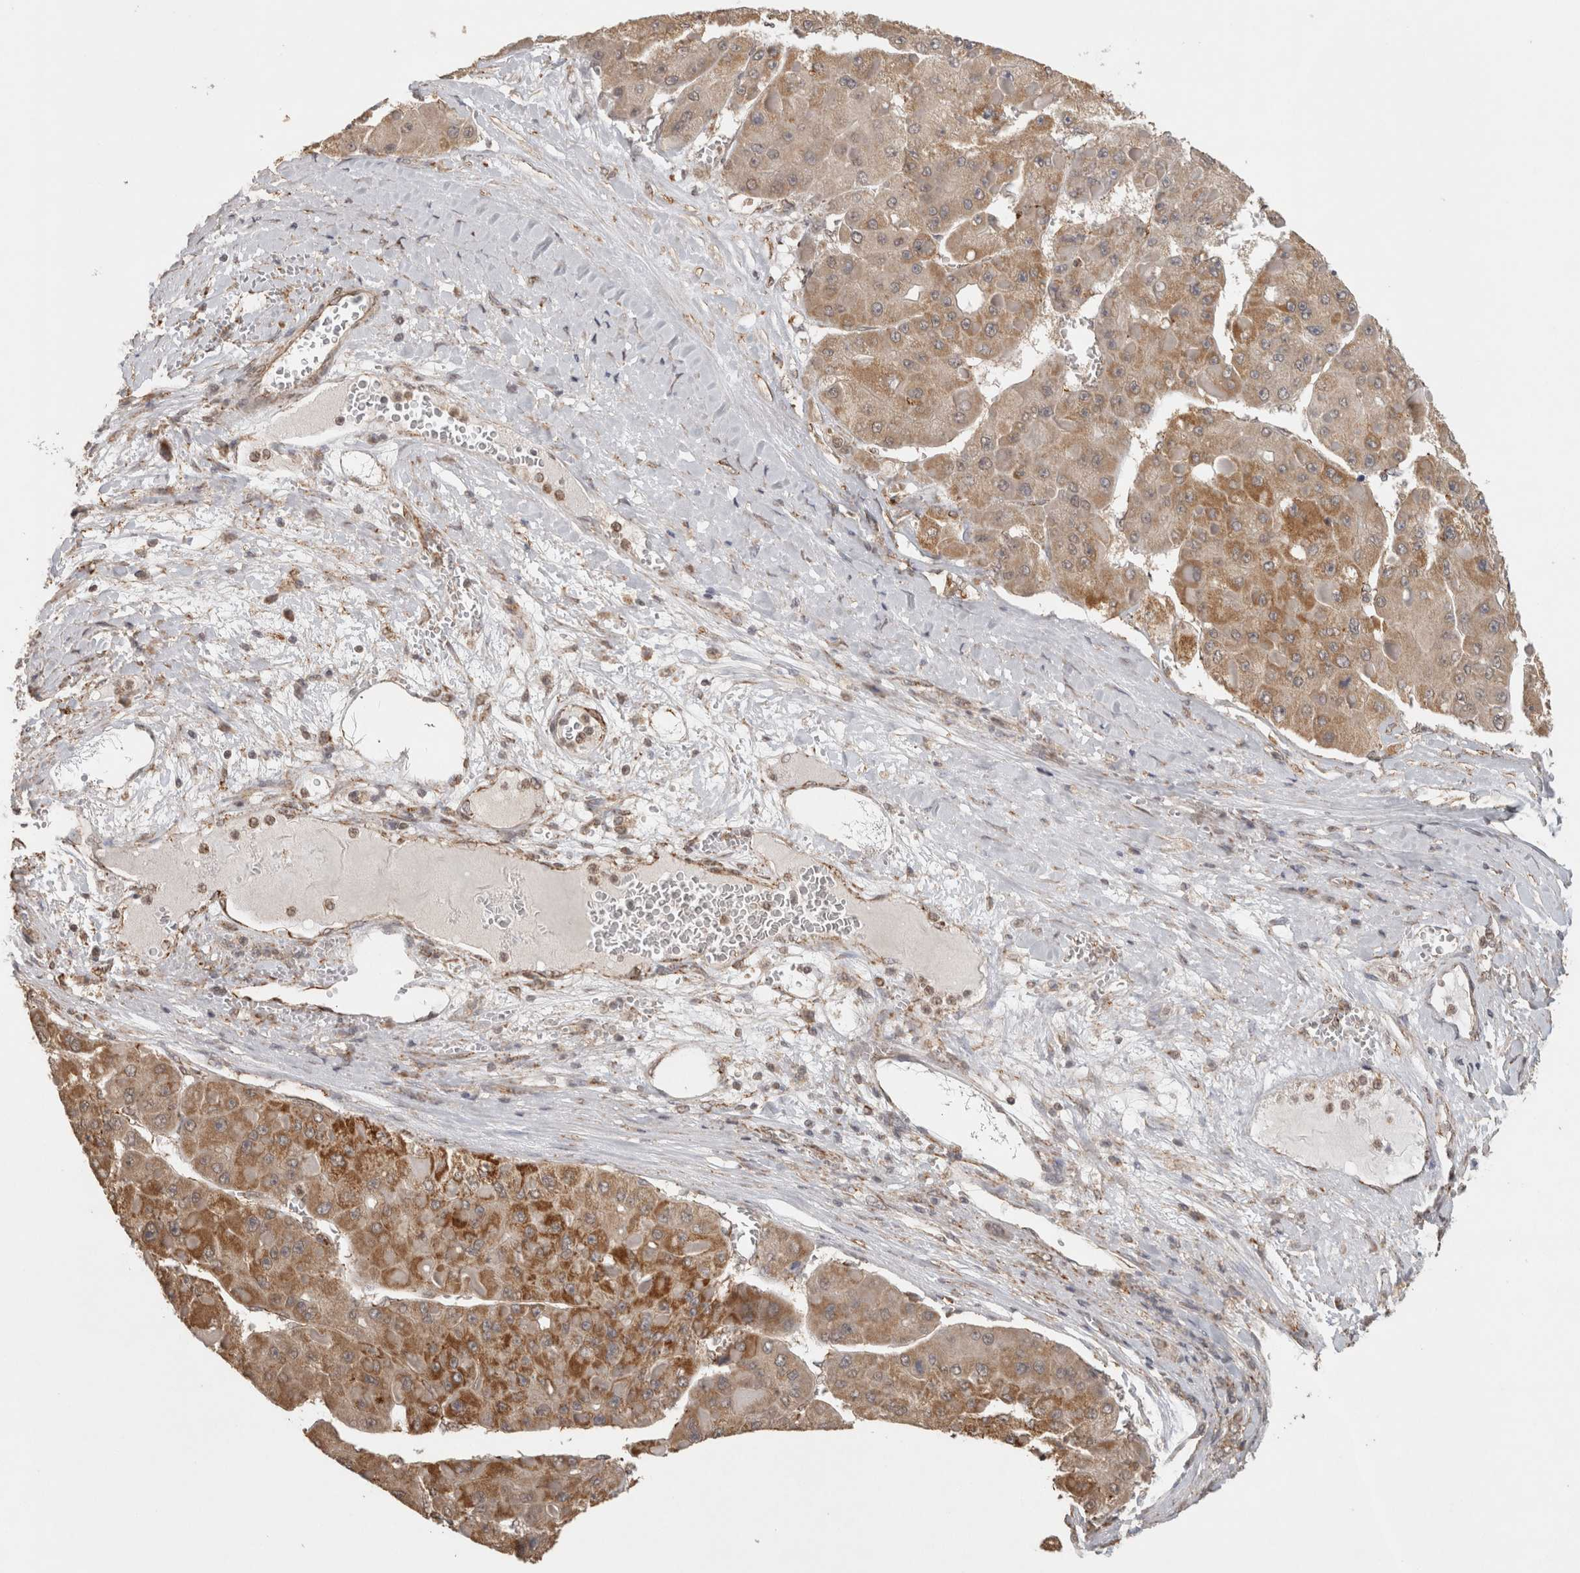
{"staining": {"intensity": "moderate", "quantity": ">75%", "location": "cytoplasmic/membranous"}, "tissue": "liver cancer", "cell_type": "Tumor cells", "image_type": "cancer", "snomed": [{"axis": "morphology", "description": "Carcinoma, Hepatocellular, NOS"}, {"axis": "topography", "description": "Liver"}], "caption": "Immunohistochemistry of human liver cancer exhibits medium levels of moderate cytoplasmic/membranous expression in approximately >75% of tumor cells.", "gene": "BNIP3L", "patient": {"sex": "female", "age": 73}}